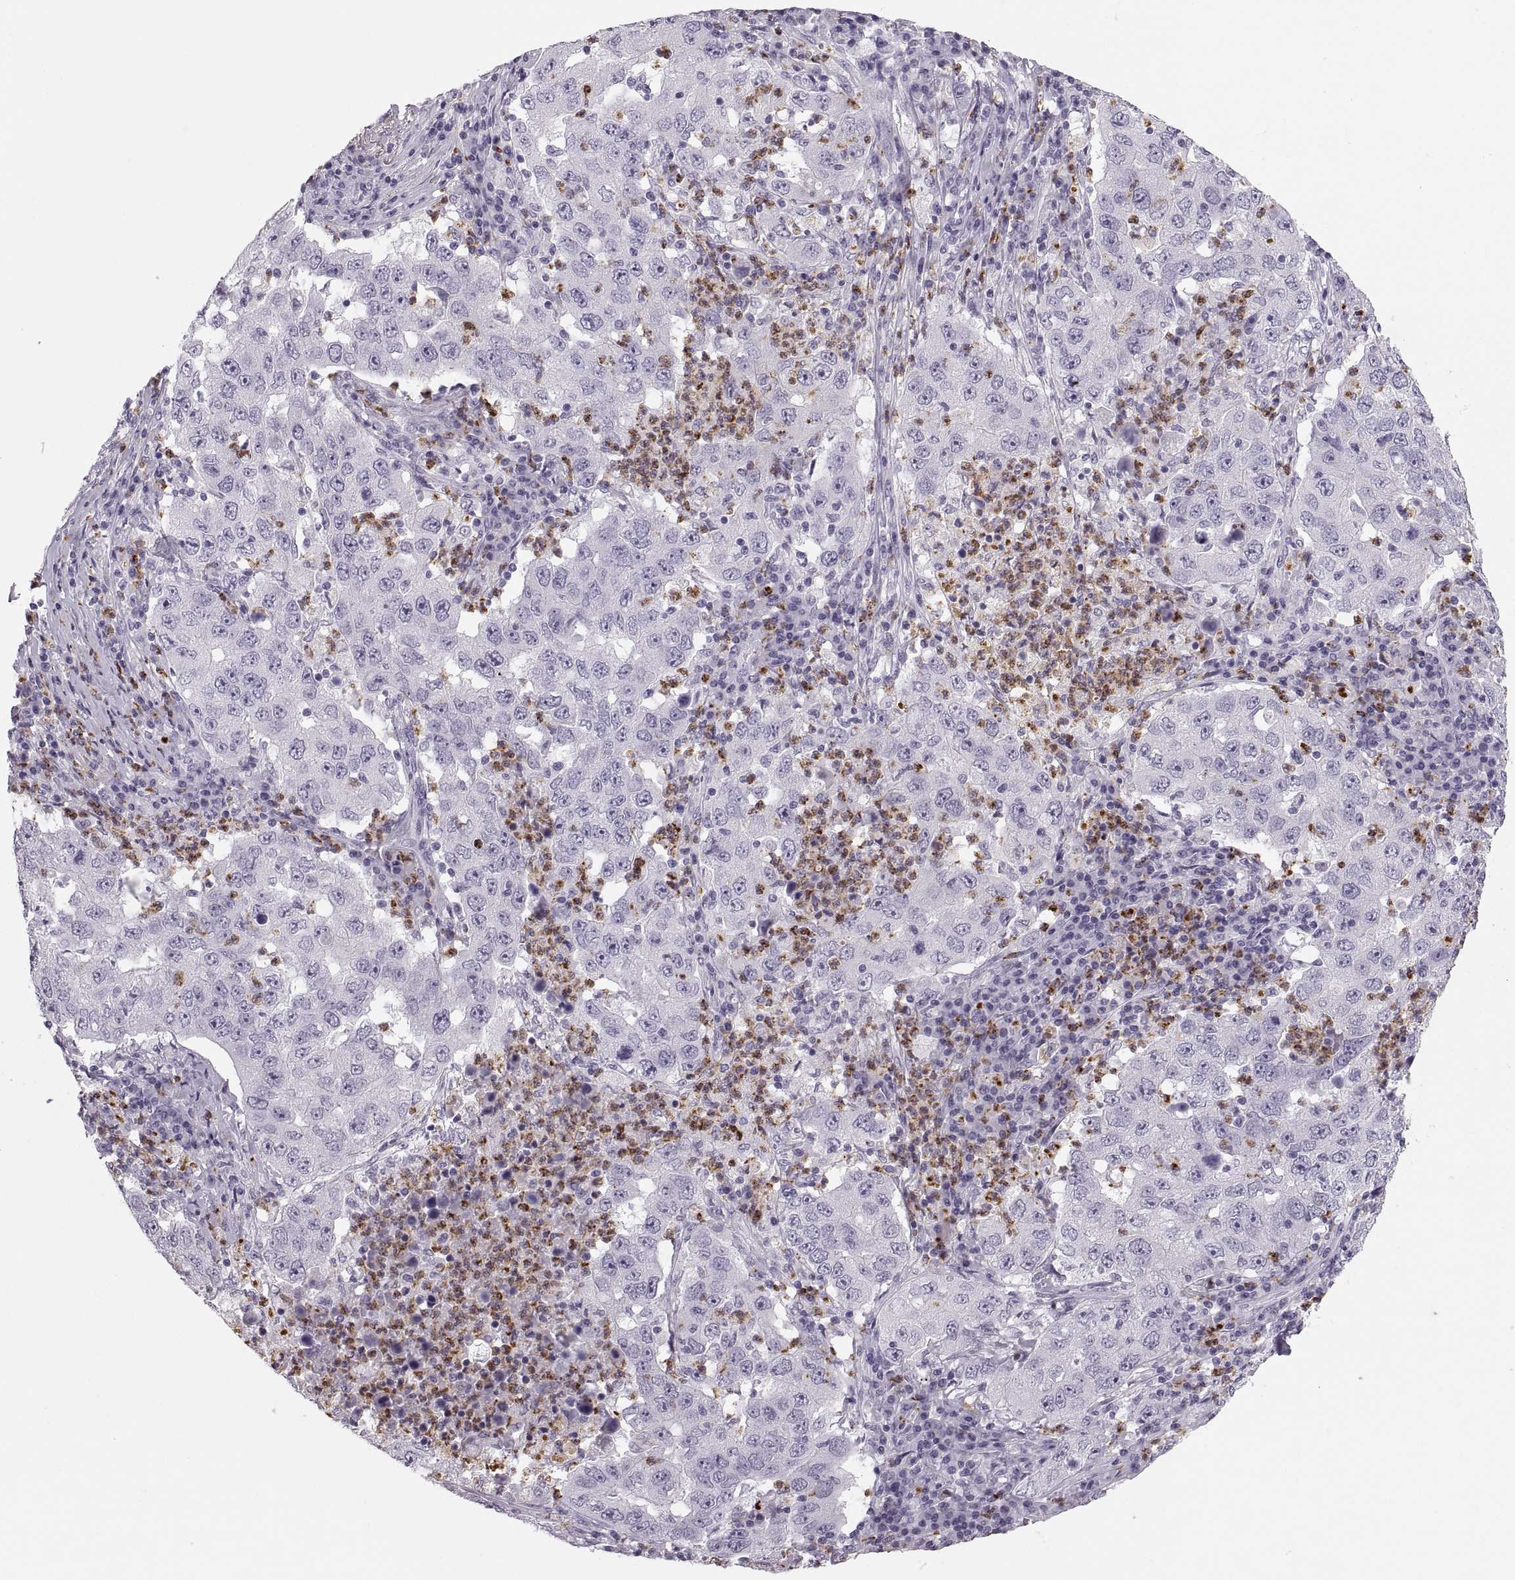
{"staining": {"intensity": "negative", "quantity": "none", "location": "none"}, "tissue": "lung cancer", "cell_type": "Tumor cells", "image_type": "cancer", "snomed": [{"axis": "morphology", "description": "Adenocarcinoma, NOS"}, {"axis": "topography", "description": "Lung"}], "caption": "Tumor cells are negative for brown protein staining in lung cancer.", "gene": "MILR1", "patient": {"sex": "male", "age": 73}}